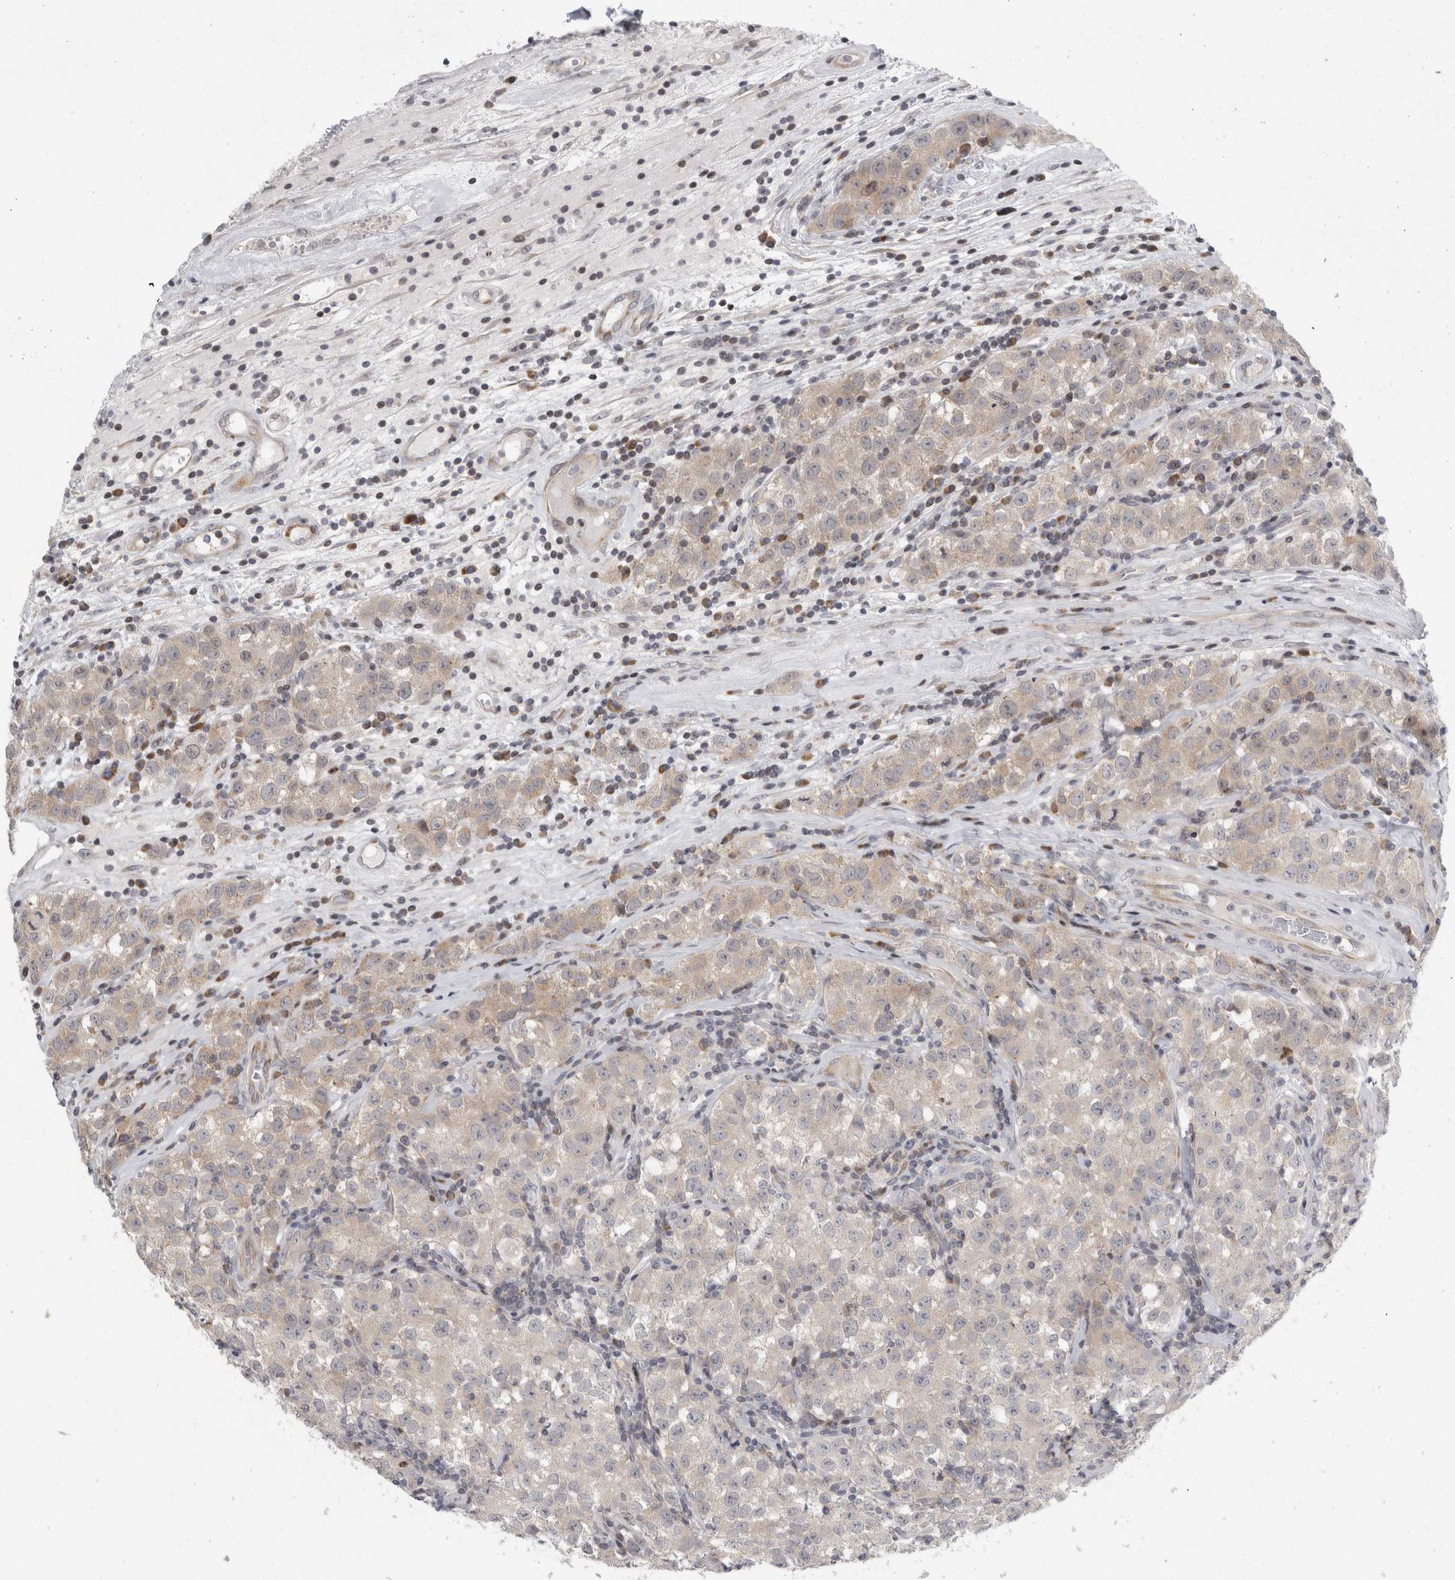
{"staining": {"intensity": "moderate", "quantity": "<25%", "location": "cytoplasmic/membranous"}, "tissue": "testis cancer", "cell_type": "Tumor cells", "image_type": "cancer", "snomed": [{"axis": "morphology", "description": "Seminoma, NOS"}, {"axis": "morphology", "description": "Carcinoma, Embryonal, NOS"}, {"axis": "topography", "description": "Testis"}], "caption": "Protein staining exhibits moderate cytoplasmic/membranous staining in approximately <25% of tumor cells in testis cancer. Immunohistochemistry (ihc) stains the protein in brown and the nuclei are stained blue.", "gene": "UTP25", "patient": {"sex": "male", "age": 43}}